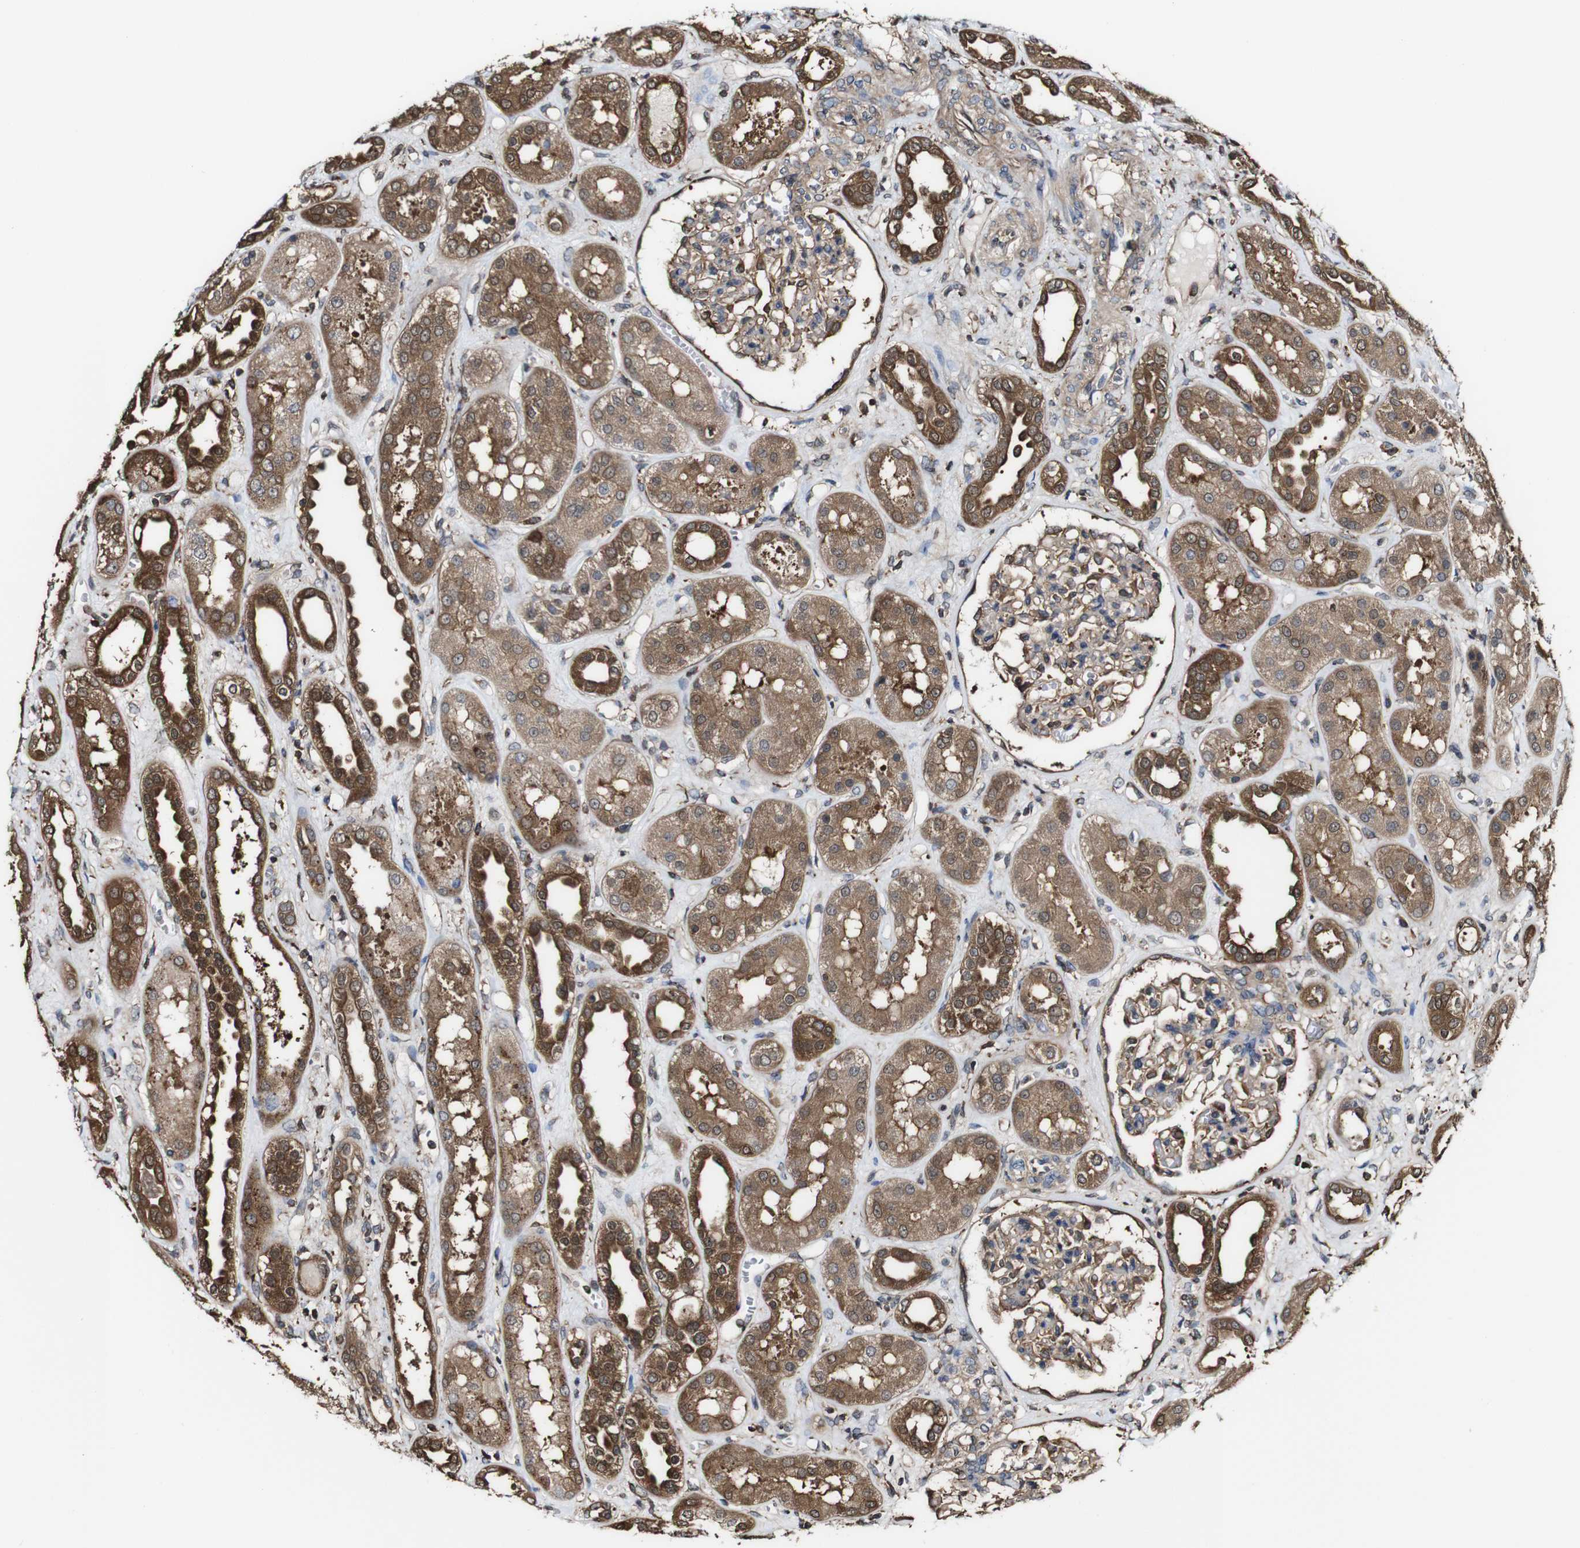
{"staining": {"intensity": "moderate", "quantity": ">75%", "location": "cytoplasmic/membranous"}, "tissue": "kidney", "cell_type": "Cells in glomeruli", "image_type": "normal", "snomed": [{"axis": "morphology", "description": "Normal tissue, NOS"}, {"axis": "topography", "description": "Kidney"}], "caption": "This photomicrograph displays benign kidney stained with immunohistochemistry to label a protein in brown. The cytoplasmic/membranous of cells in glomeruli show moderate positivity for the protein. Nuclei are counter-stained blue.", "gene": "PTPRR", "patient": {"sex": "male", "age": 59}}